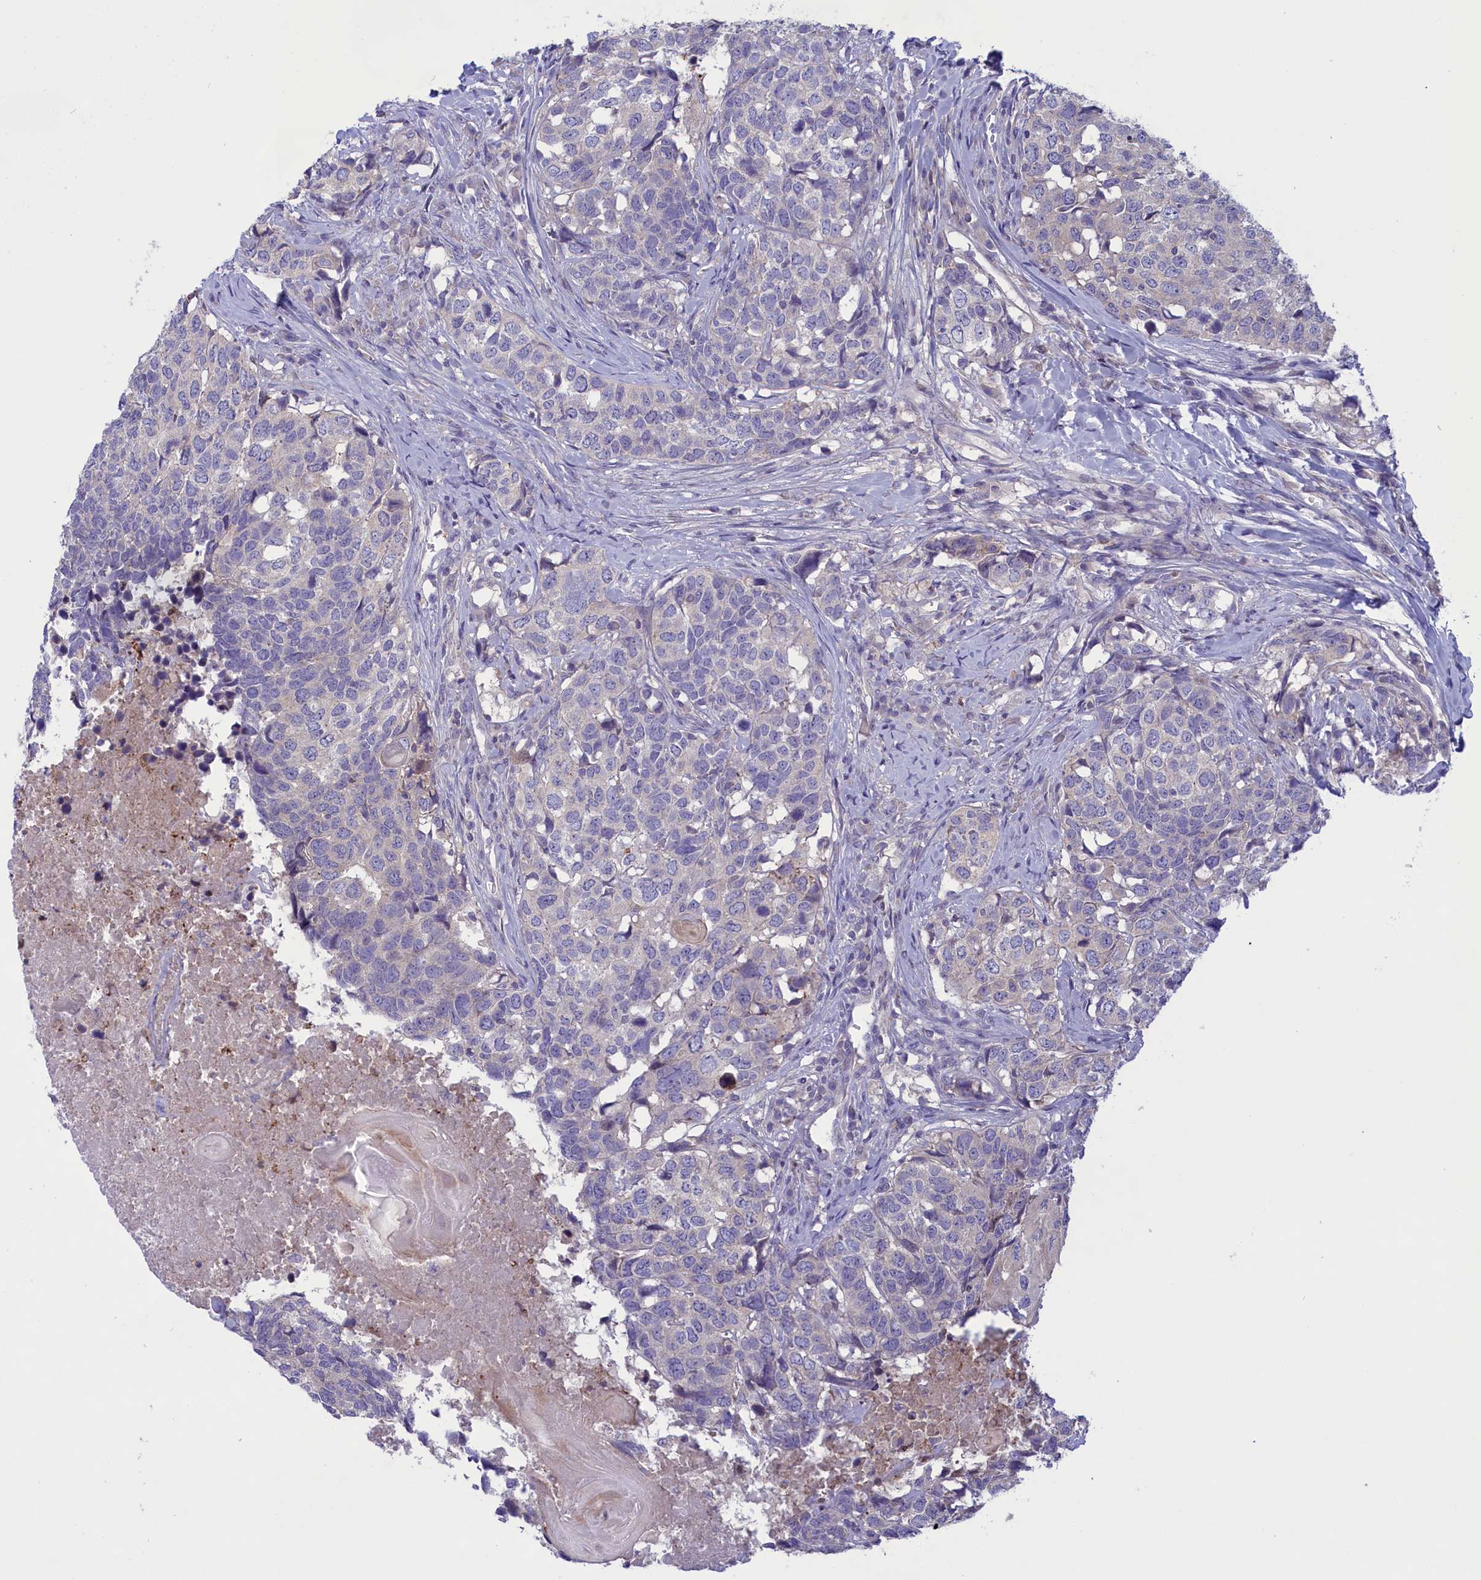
{"staining": {"intensity": "negative", "quantity": "none", "location": "none"}, "tissue": "head and neck cancer", "cell_type": "Tumor cells", "image_type": "cancer", "snomed": [{"axis": "morphology", "description": "Squamous cell carcinoma, NOS"}, {"axis": "topography", "description": "Head-Neck"}], "caption": "This is an immunohistochemistry histopathology image of head and neck cancer. There is no positivity in tumor cells.", "gene": "CORO2A", "patient": {"sex": "male", "age": 66}}